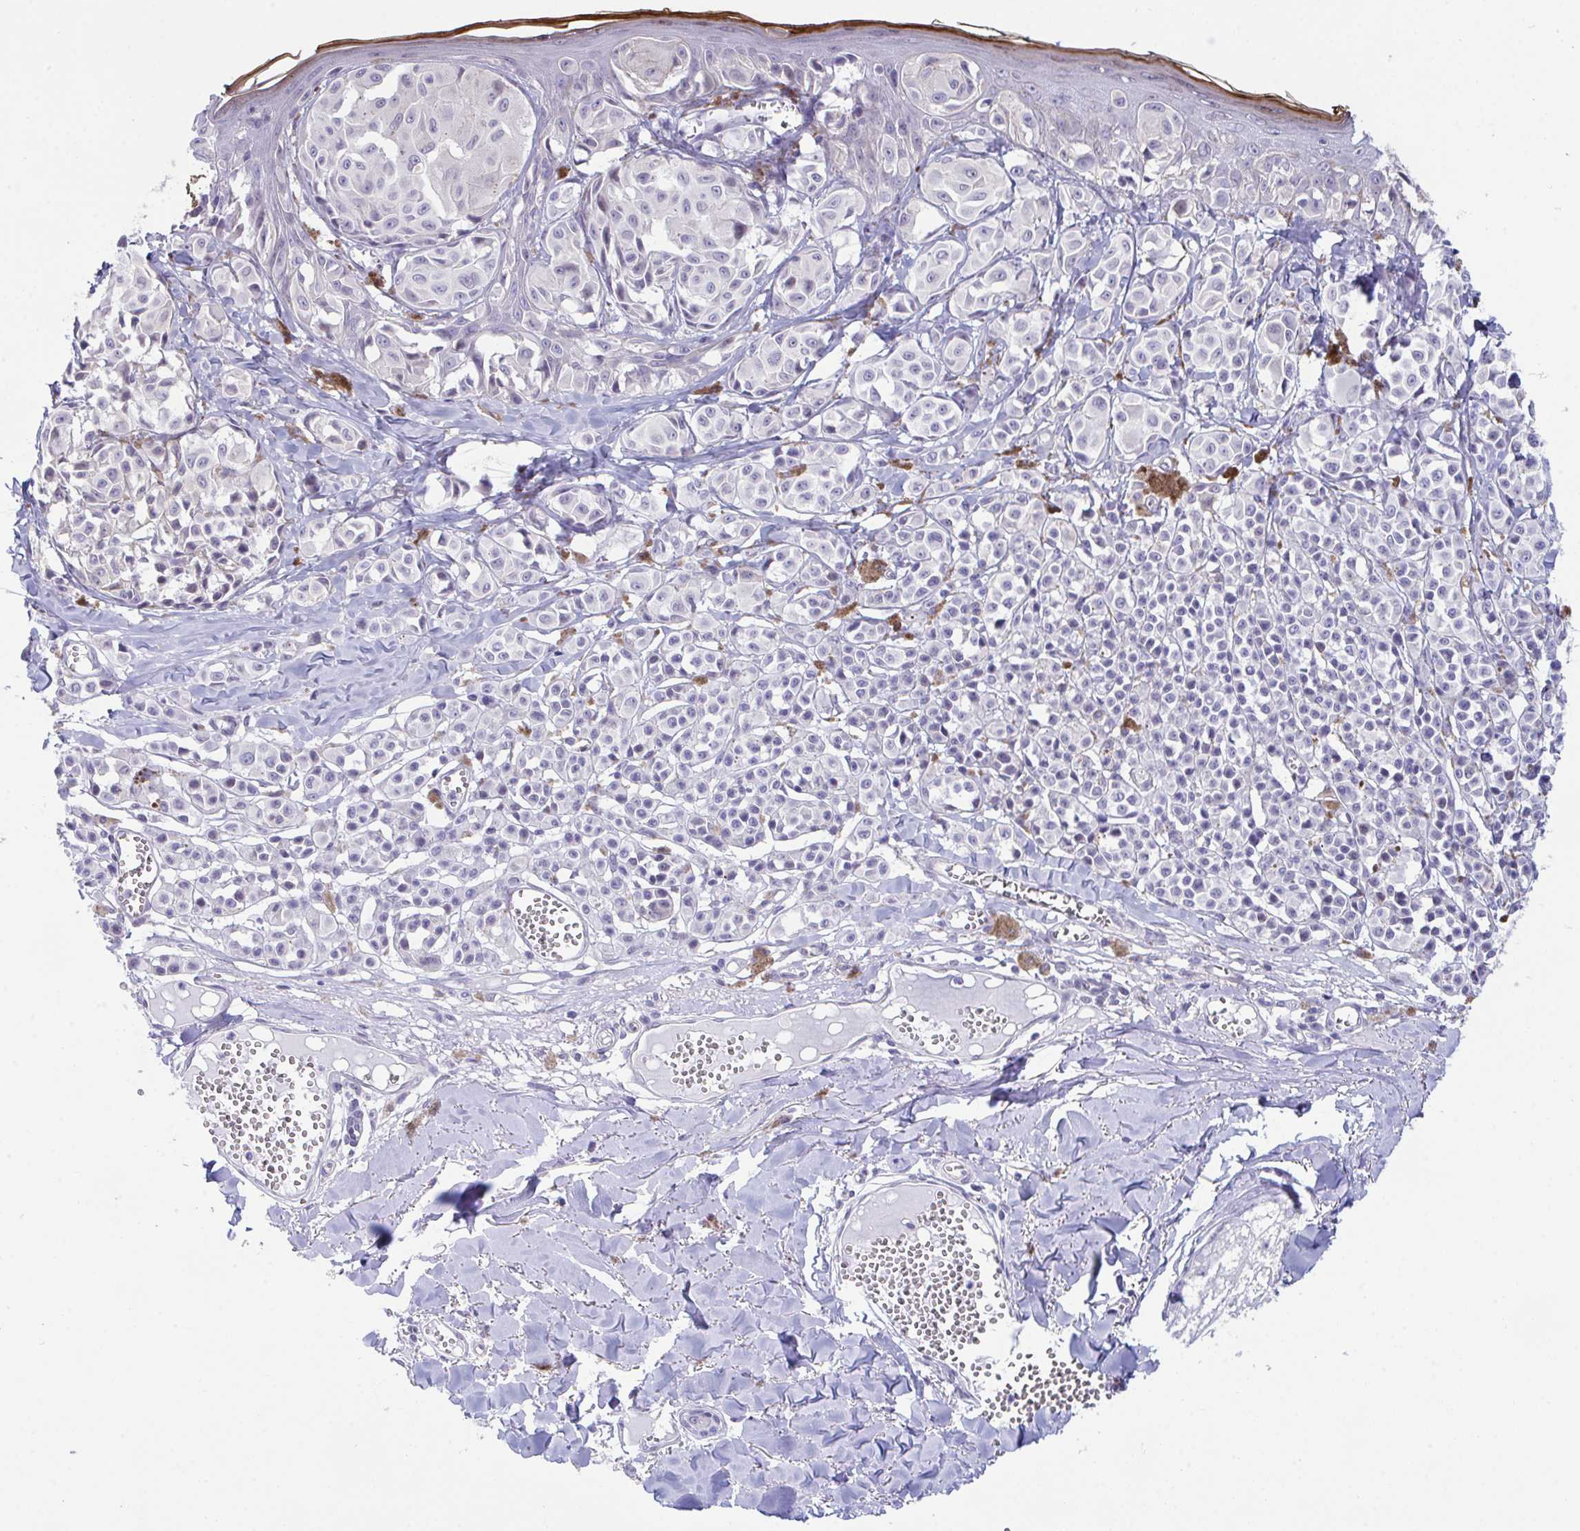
{"staining": {"intensity": "negative", "quantity": "none", "location": "none"}, "tissue": "melanoma", "cell_type": "Tumor cells", "image_type": "cancer", "snomed": [{"axis": "morphology", "description": "Malignant melanoma, NOS"}, {"axis": "topography", "description": "Skin"}], "caption": "Immunohistochemical staining of melanoma displays no significant staining in tumor cells. (DAB IHC, high magnification).", "gene": "ATP6V0D2", "patient": {"sex": "female", "age": 43}}